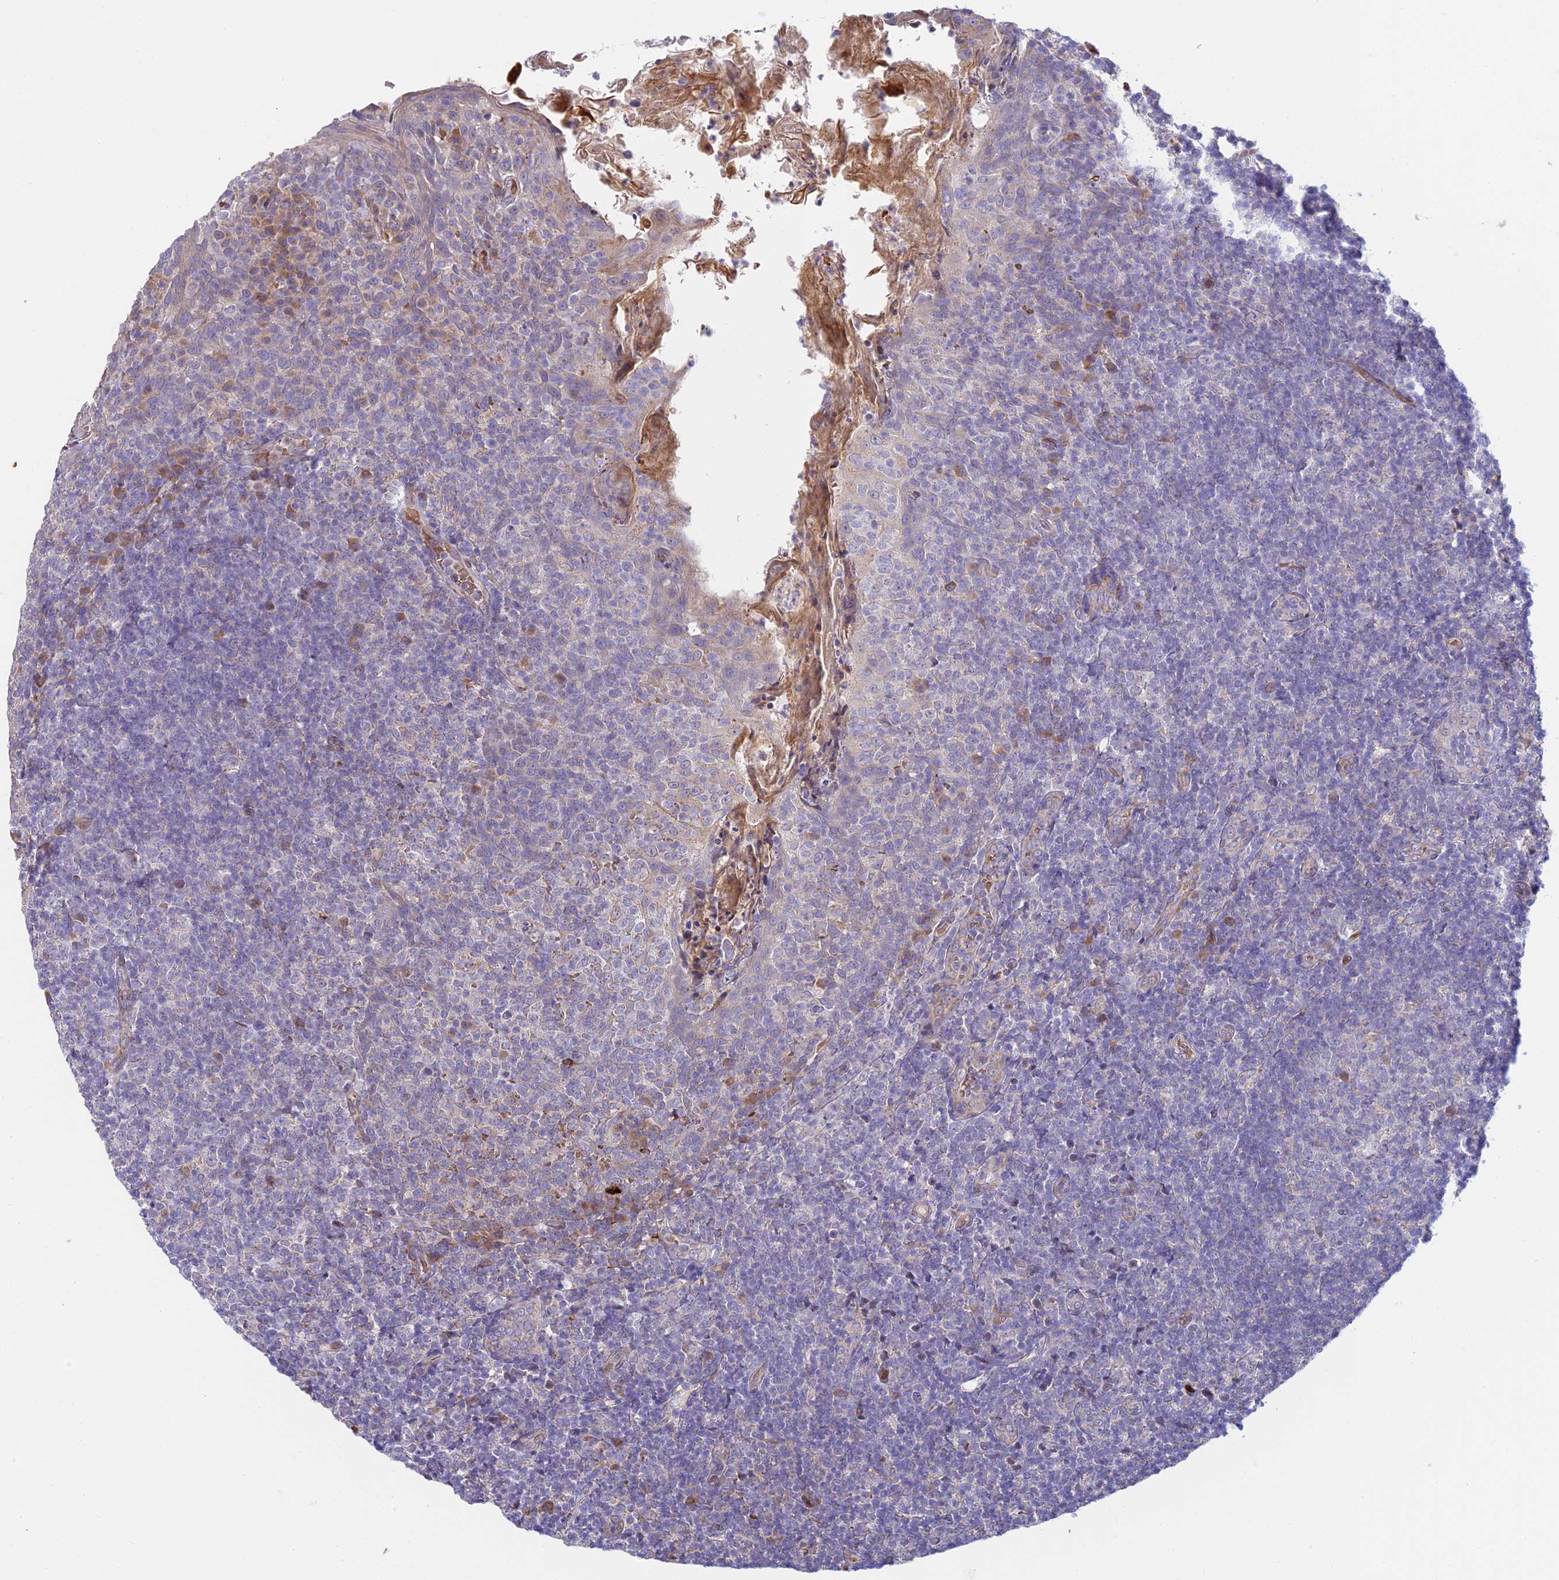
{"staining": {"intensity": "weak", "quantity": "<25%", "location": "cytoplasmic/membranous"}, "tissue": "tonsil", "cell_type": "Germinal center cells", "image_type": "normal", "snomed": [{"axis": "morphology", "description": "Normal tissue, NOS"}, {"axis": "topography", "description": "Tonsil"}], "caption": "There is no significant staining in germinal center cells of tonsil.", "gene": "UFSP2", "patient": {"sex": "female", "age": 10}}